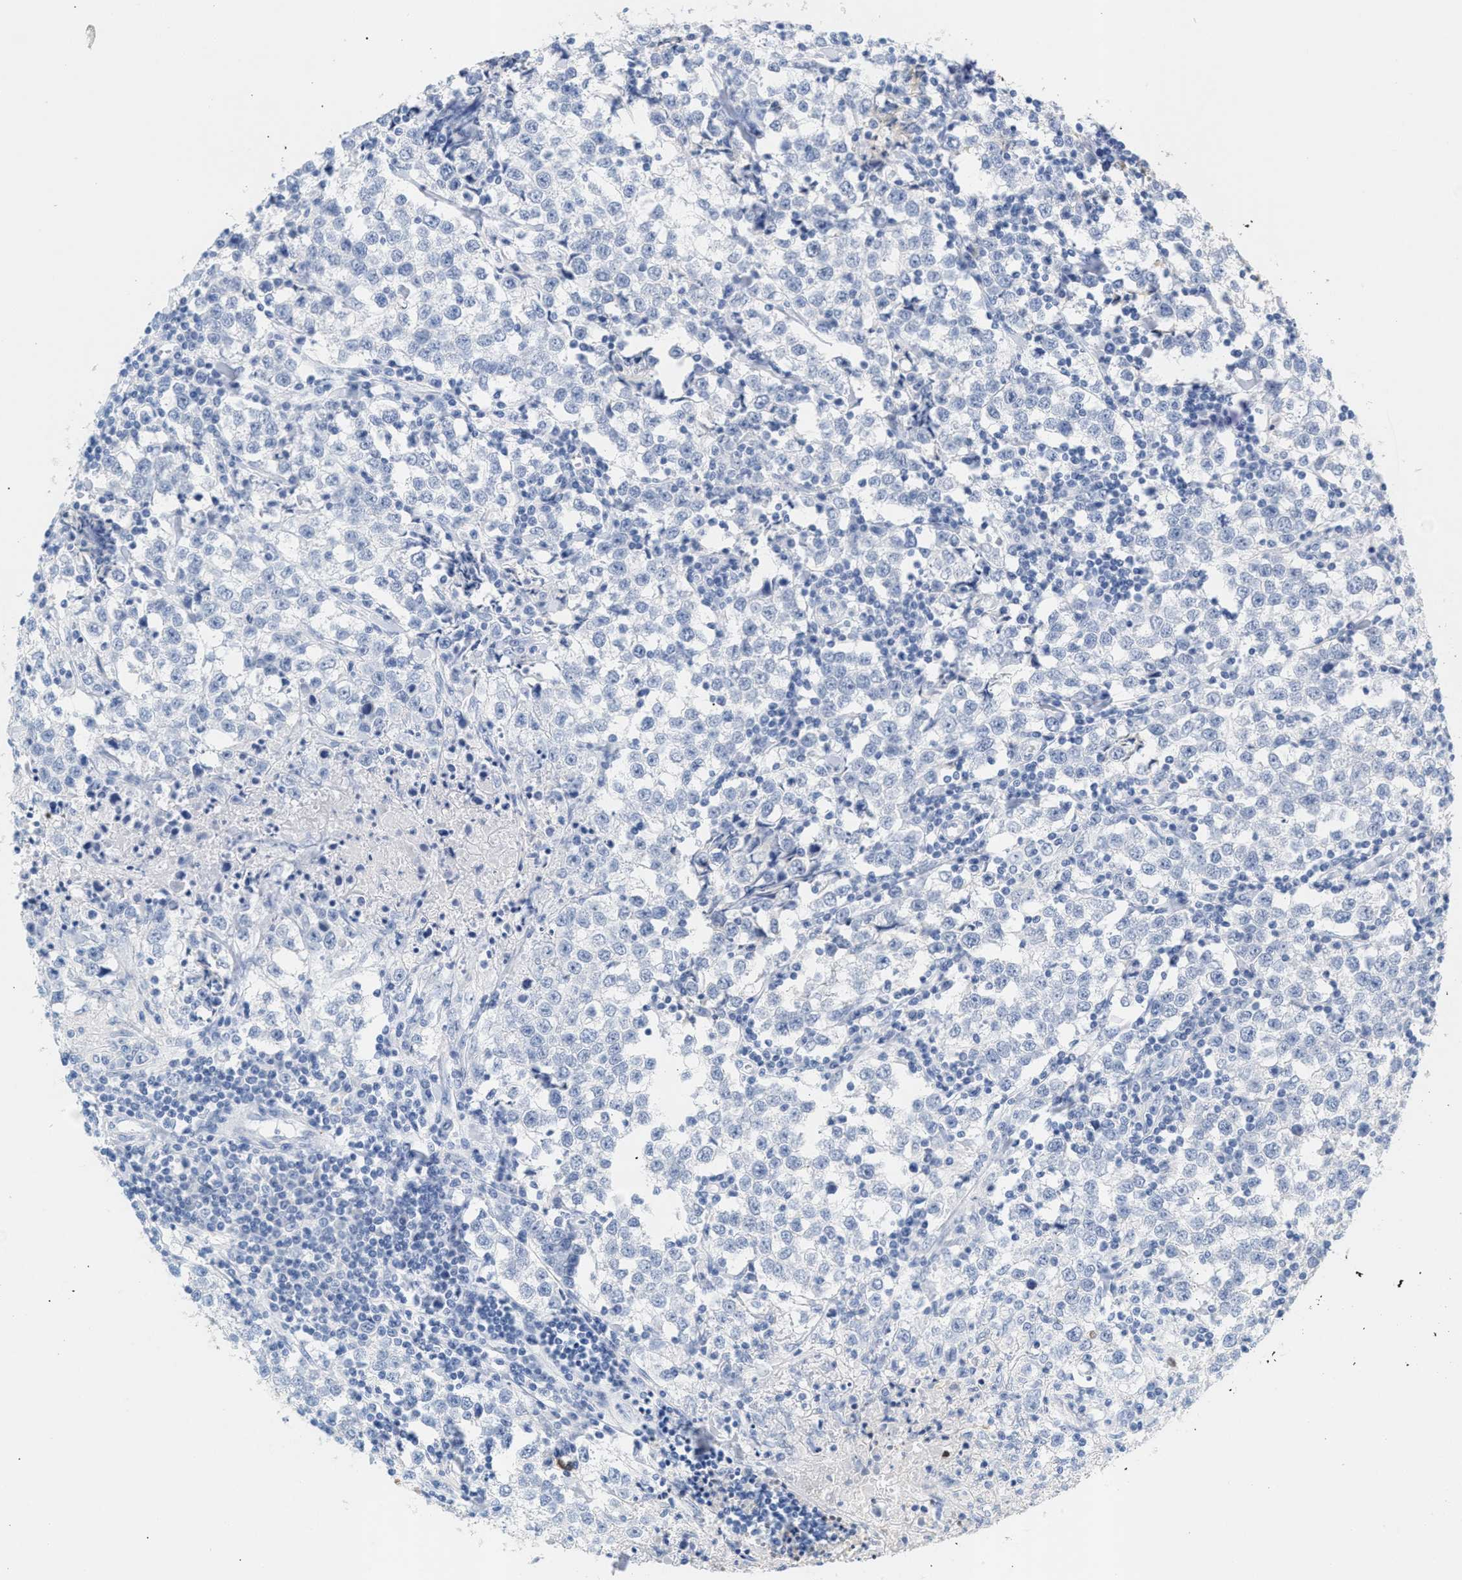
{"staining": {"intensity": "negative", "quantity": "none", "location": "none"}, "tissue": "testis cancer", "cell_type": "Tumor cells", "image_type": "cancer", "snomed": [{"axis": "morphology", "description": "Seminoma, NOS"}, {"axis": "morphology", "description": "Carcinoma, Embryonal, NOS"}, {"axis": "topography", "description": "Testis"}], "caption": "Immunohistochemical staining of human seminoma (testis) exhibits no significant positivity in tumor cells.", "gene": "APOH", "patient": {"sex": "male", "age": 36}}